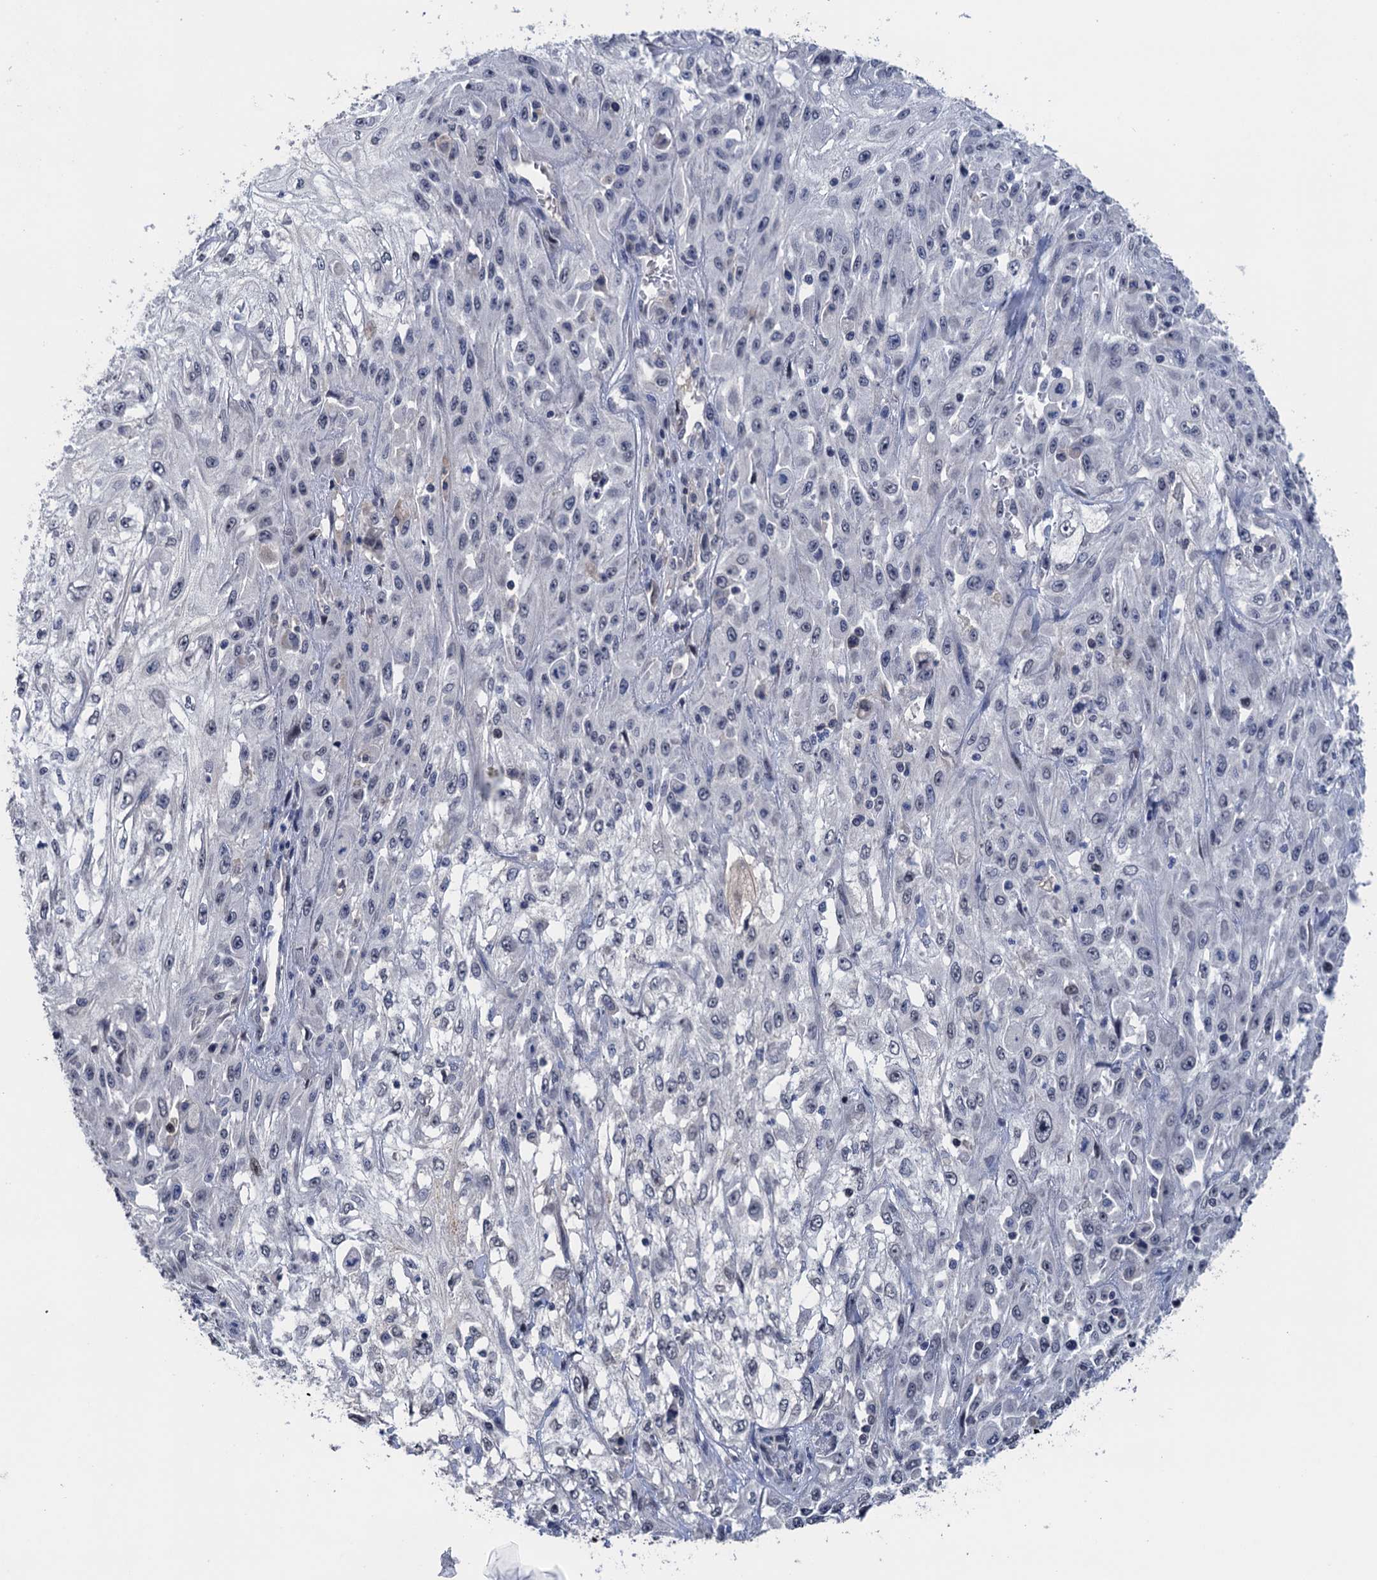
{"staining": {"intensity": "negative", "quantity": "none", "location": "none"}, "tissue": "skin cancer", "cell_type": "Tumor cells", "image_type": "cancer", "snomed": [{"axis": "morphology", "description": "Squamous cell carcinoma, NOS"}, {"axis": "morphology", "description": "Squamous cell carcinoma, metastatic, NOS"}, {"axis": "topography", "description": "Skin"}, {"axis": "topography", "description": "Lymph node"}], "caption": "There is no significant positivity in tumor cells of skin squamous cell carcinoma.", "gene": "ART5", "patient": {"sex": "male", "age": 75}}